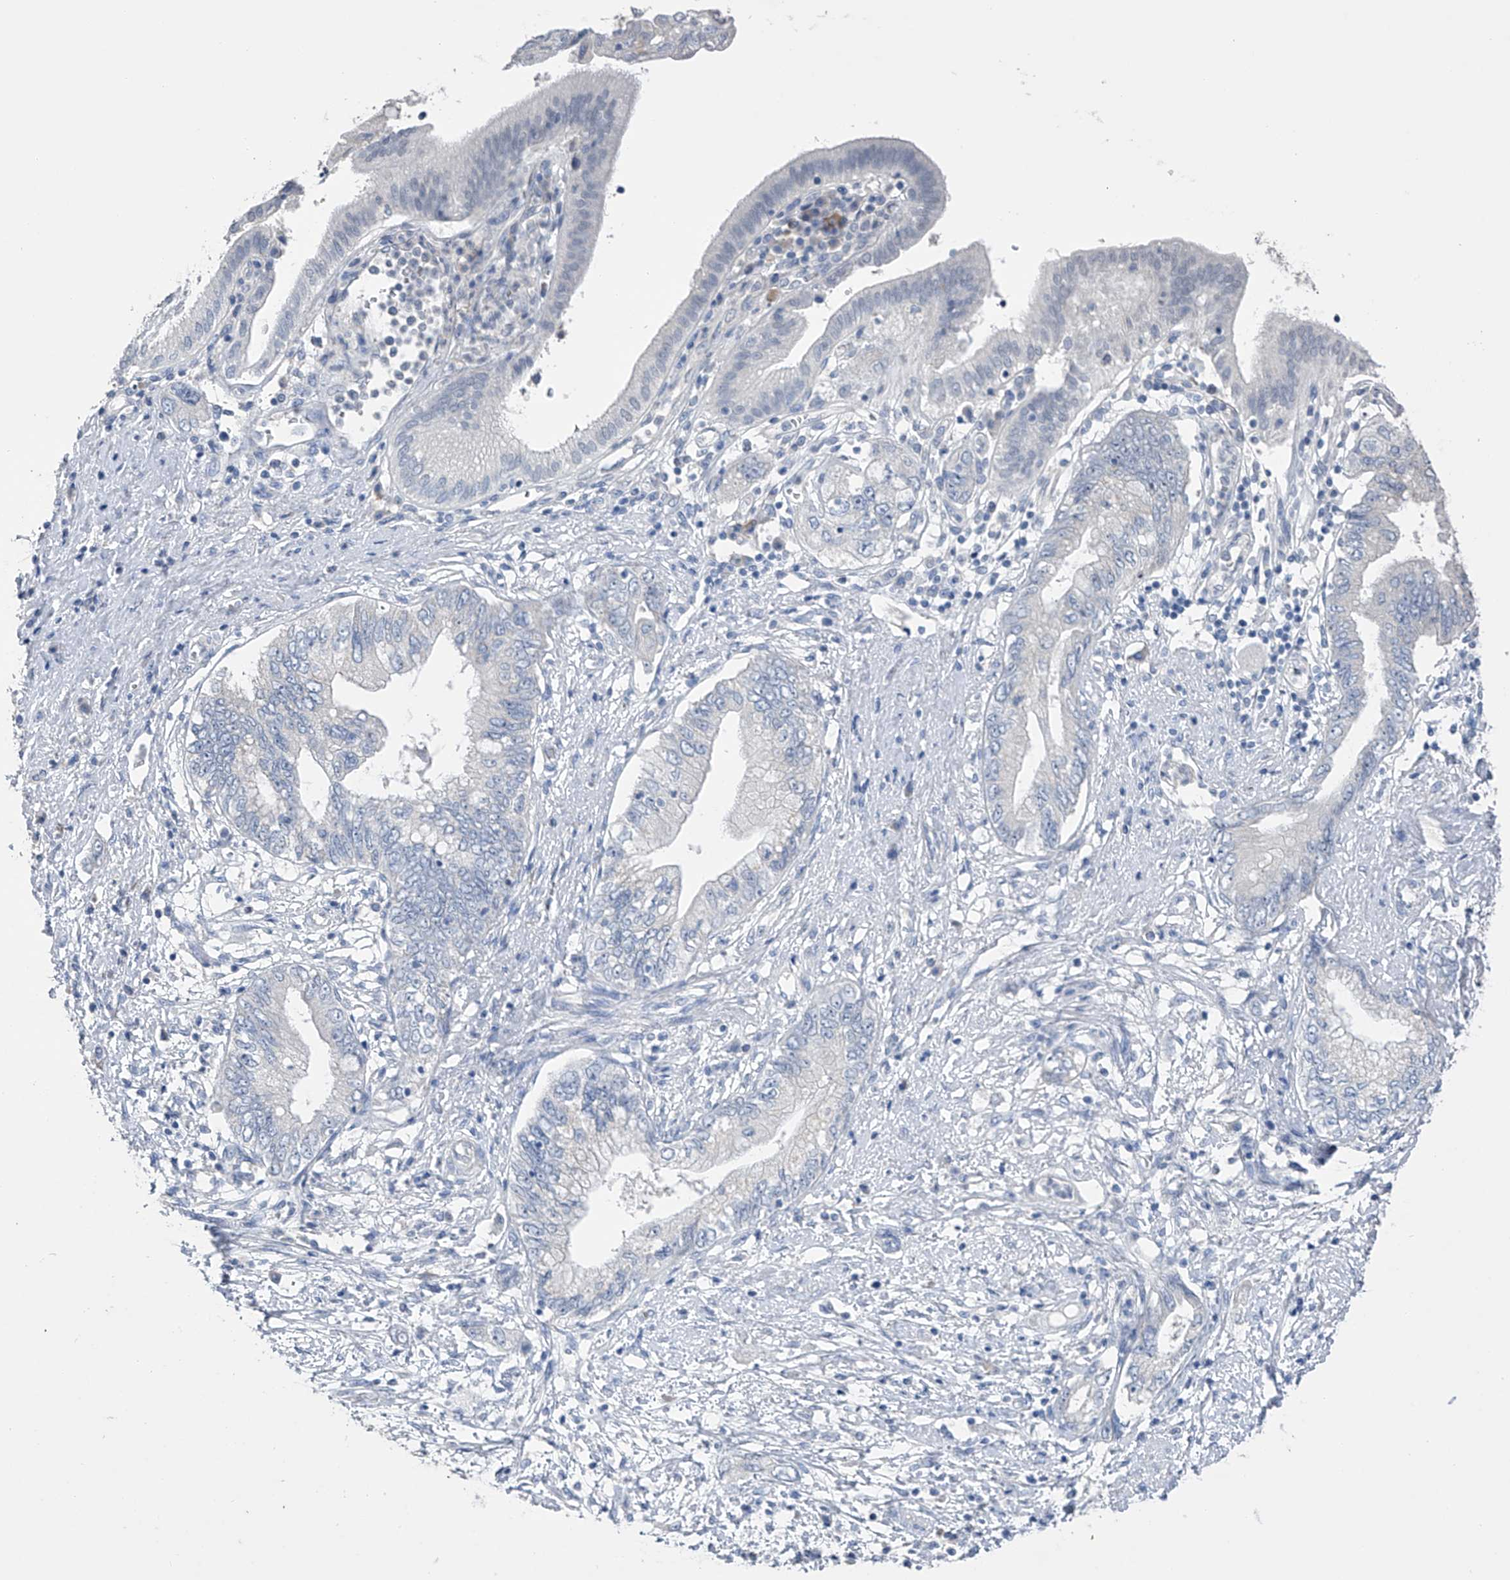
{"staining": {"intensity": "negative", "quantity": "none", "location": "none"}, "tissue": "pancreatic cancer", "cell_type": "Tumor cells", "image_type": "cancer", "snomed": [{"axis": "morphology", "description": "Adenocarcinoma, NOS"}, {"axis": "topography", "description": "Pancreas"}], "caption": "Immunohistochemistry of adenocarcinoma (pancreatic) shows no positivity in tumor cells.", "gene": "ADRA1A", "patient": {"sex": "female", "age": 73}}